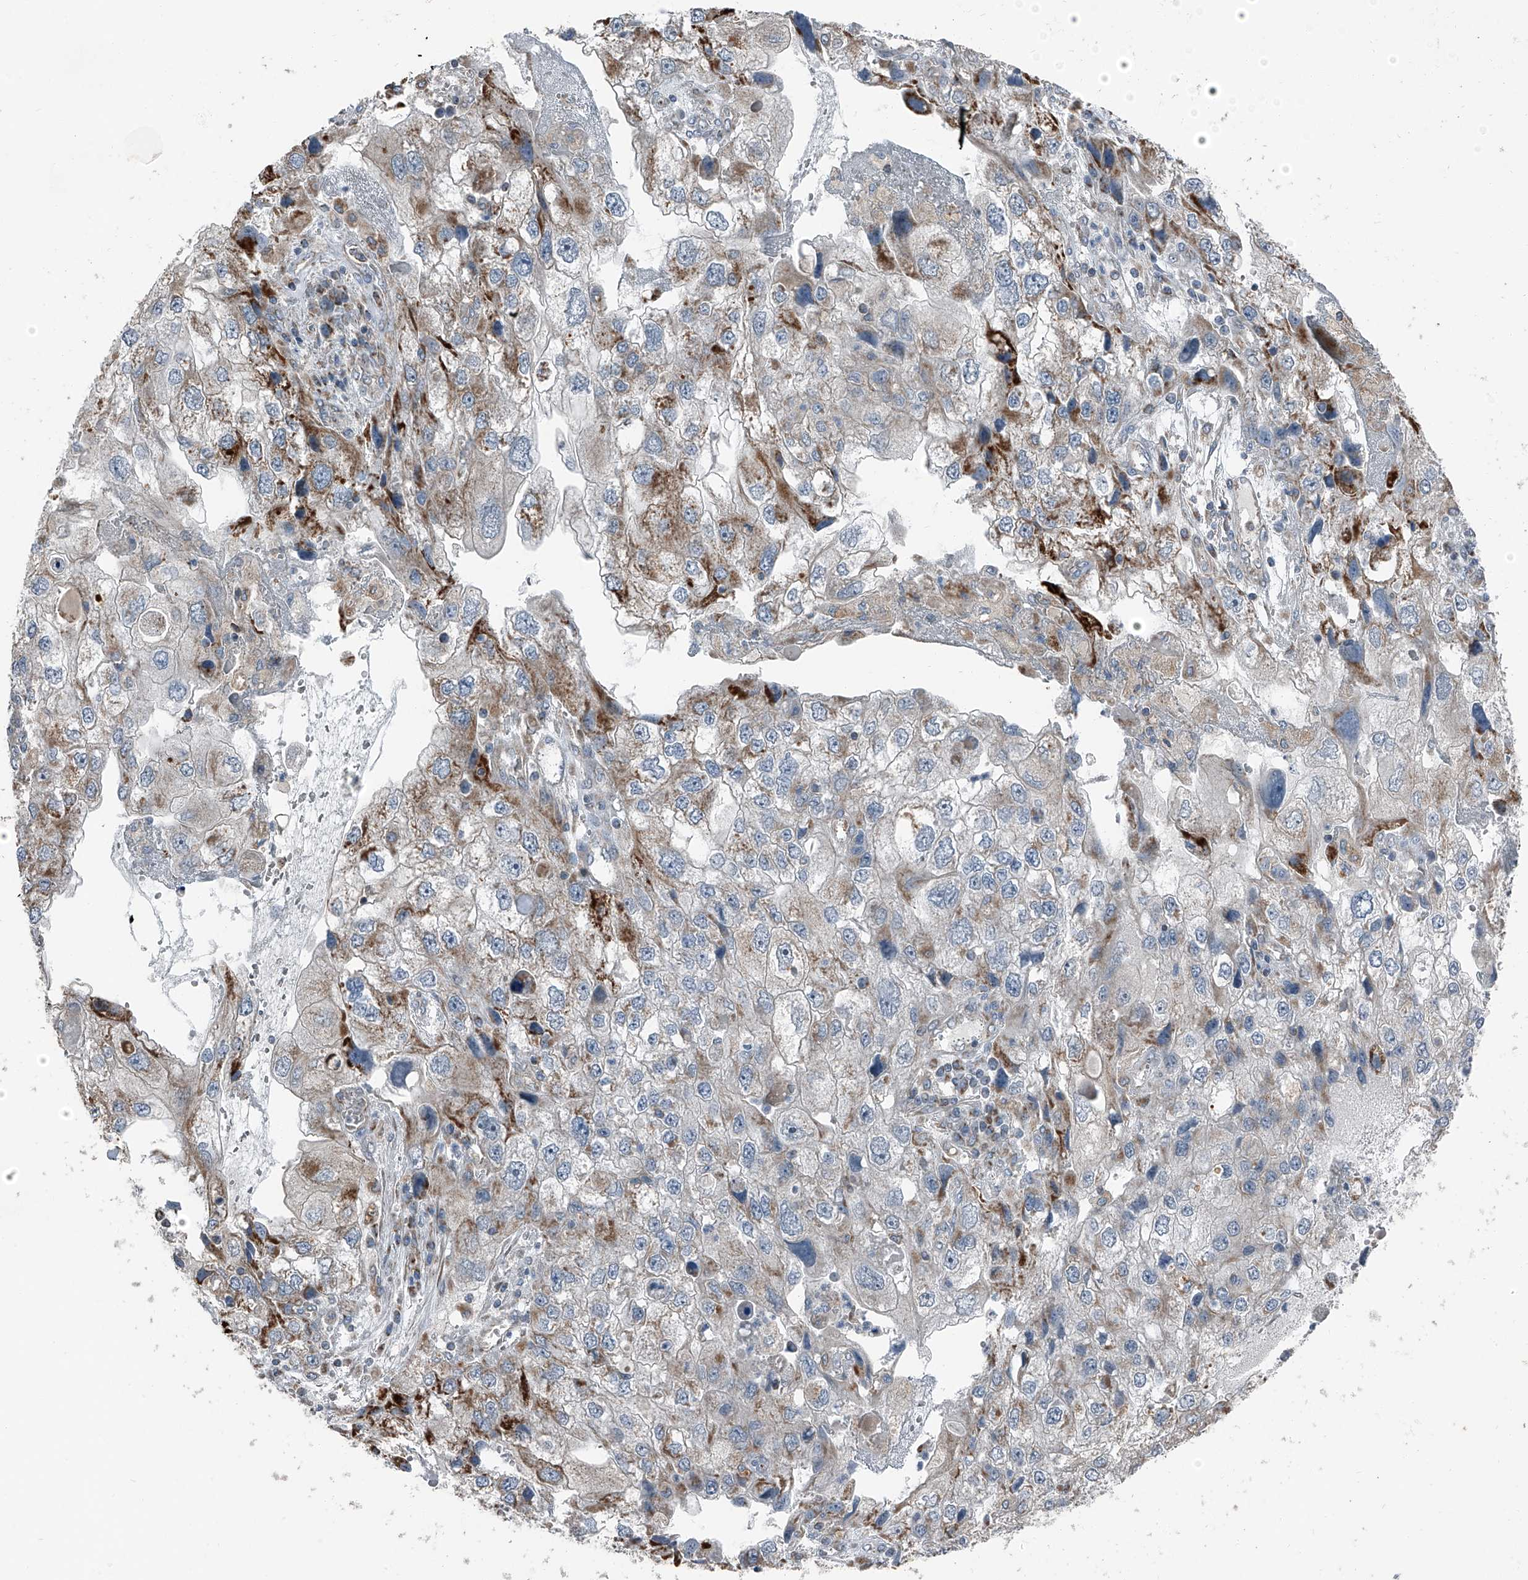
{"staining": {"intensity": "moderate", "quantity": "25%-75%", "location": "cytoplasmic/membranous"}, "tissue": "endometrial cancer", "cell_type": "Tumor cells", "image_type": "cancer", "snomed": [{"axis": "morphology", "description": "Adenocarcinoma, NOS"}, {"axis": "topography", "description": "Endometrium"}], "caption": "Endometrial adenocarcinoma stained for a protein shows moderate cytoplasmic/membranous positivity in tumor cells.", "gene": "CHRNA7", "patient": {"sex": "female", "age": 49}}